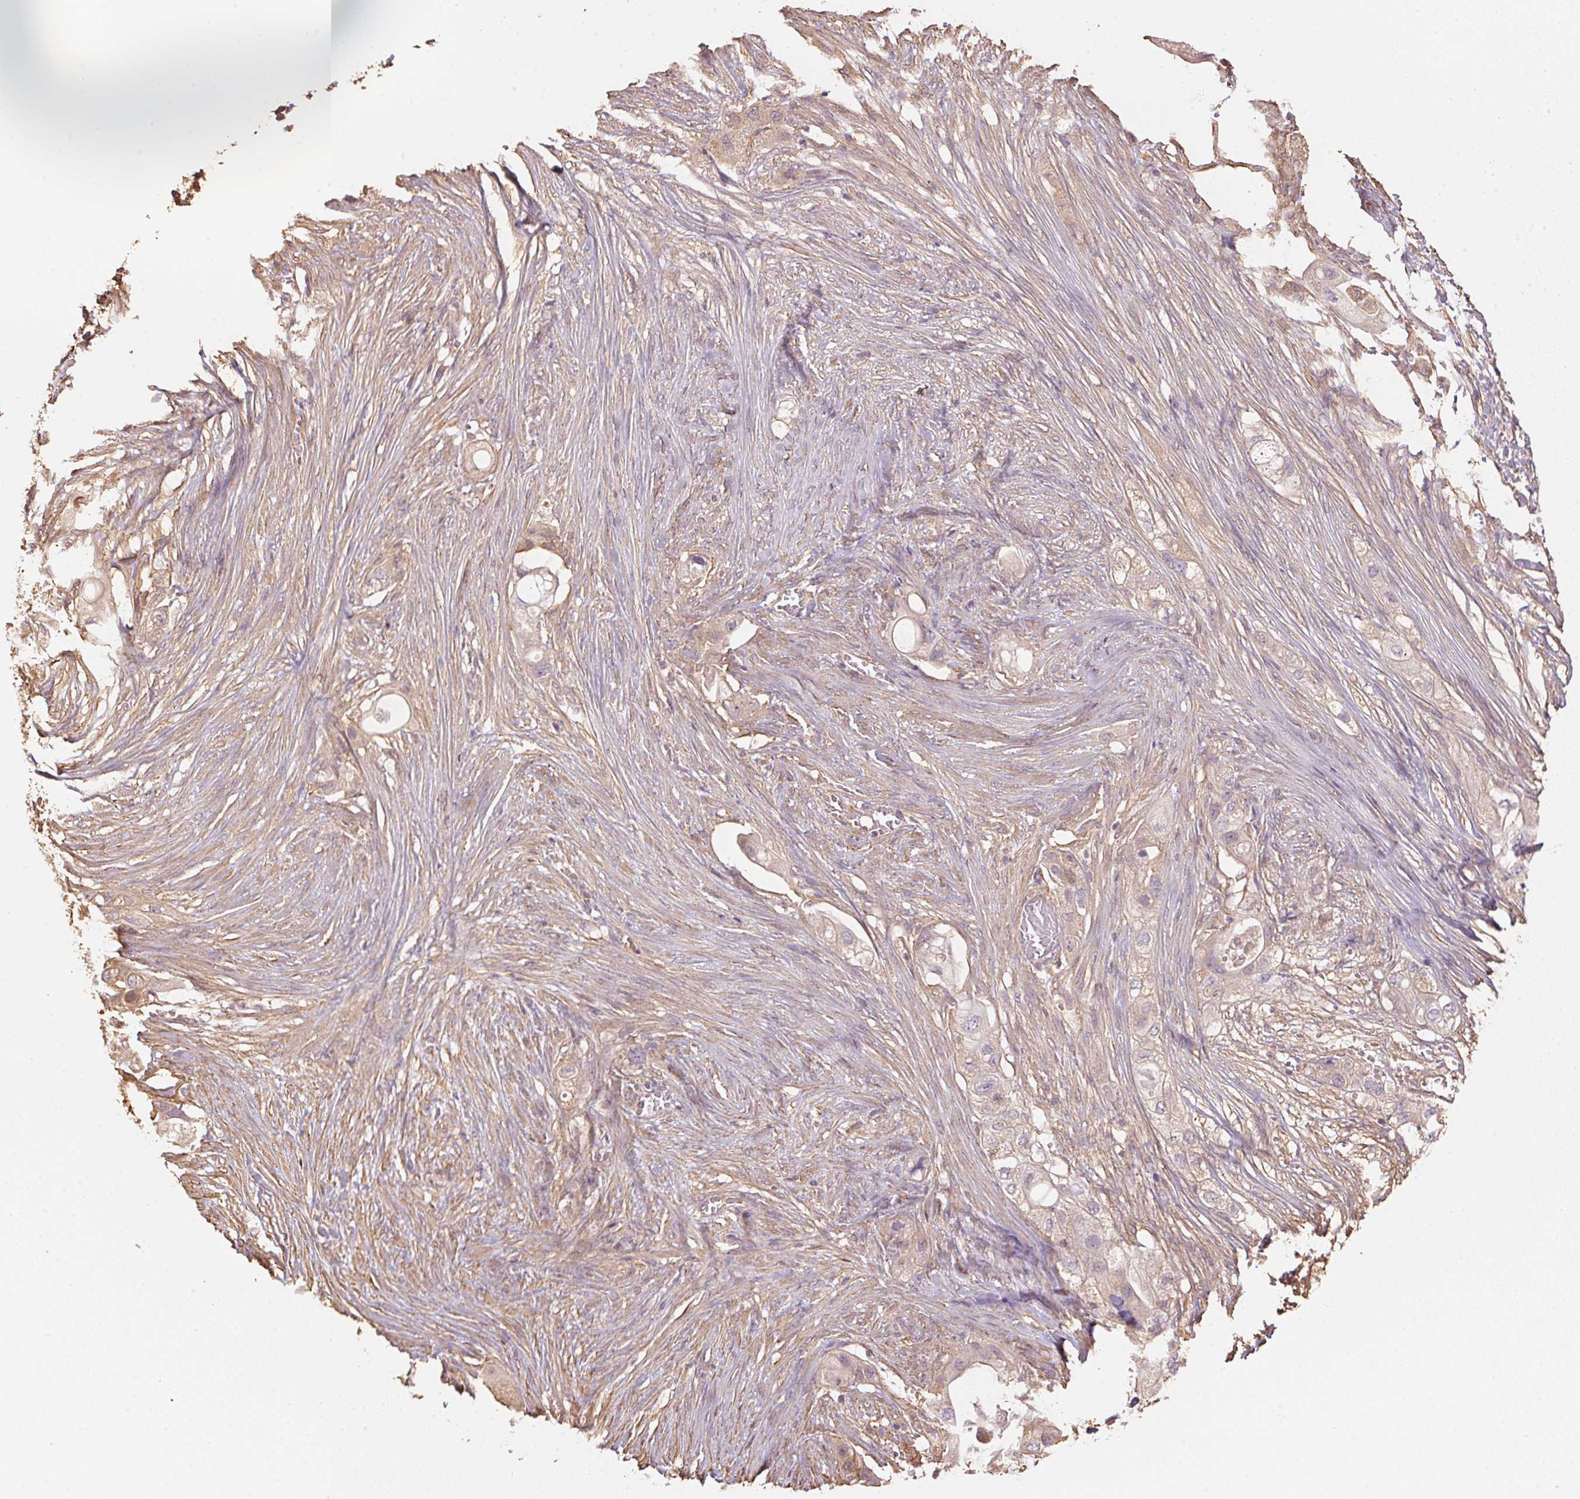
{"staining": {"intensity": "negative", "quantity": "none", "location": "none"}, "tissue": "pancreatic cancer", "cell_type": "Tumor cells", "image_type": "cancer", "snomed": [{"axis": "morphology", "description": "Adenocarcinoma, NOS"}, {"axis": "topography", "description": "Pancreas"}], "caption": "Pancreatic cancer (adenocarcinoma) was stained to show a protein in brown. There is no significant positivity in tumor cells.", "gene": "QDPR", "patient": {"sex": "female", "age": 72}}